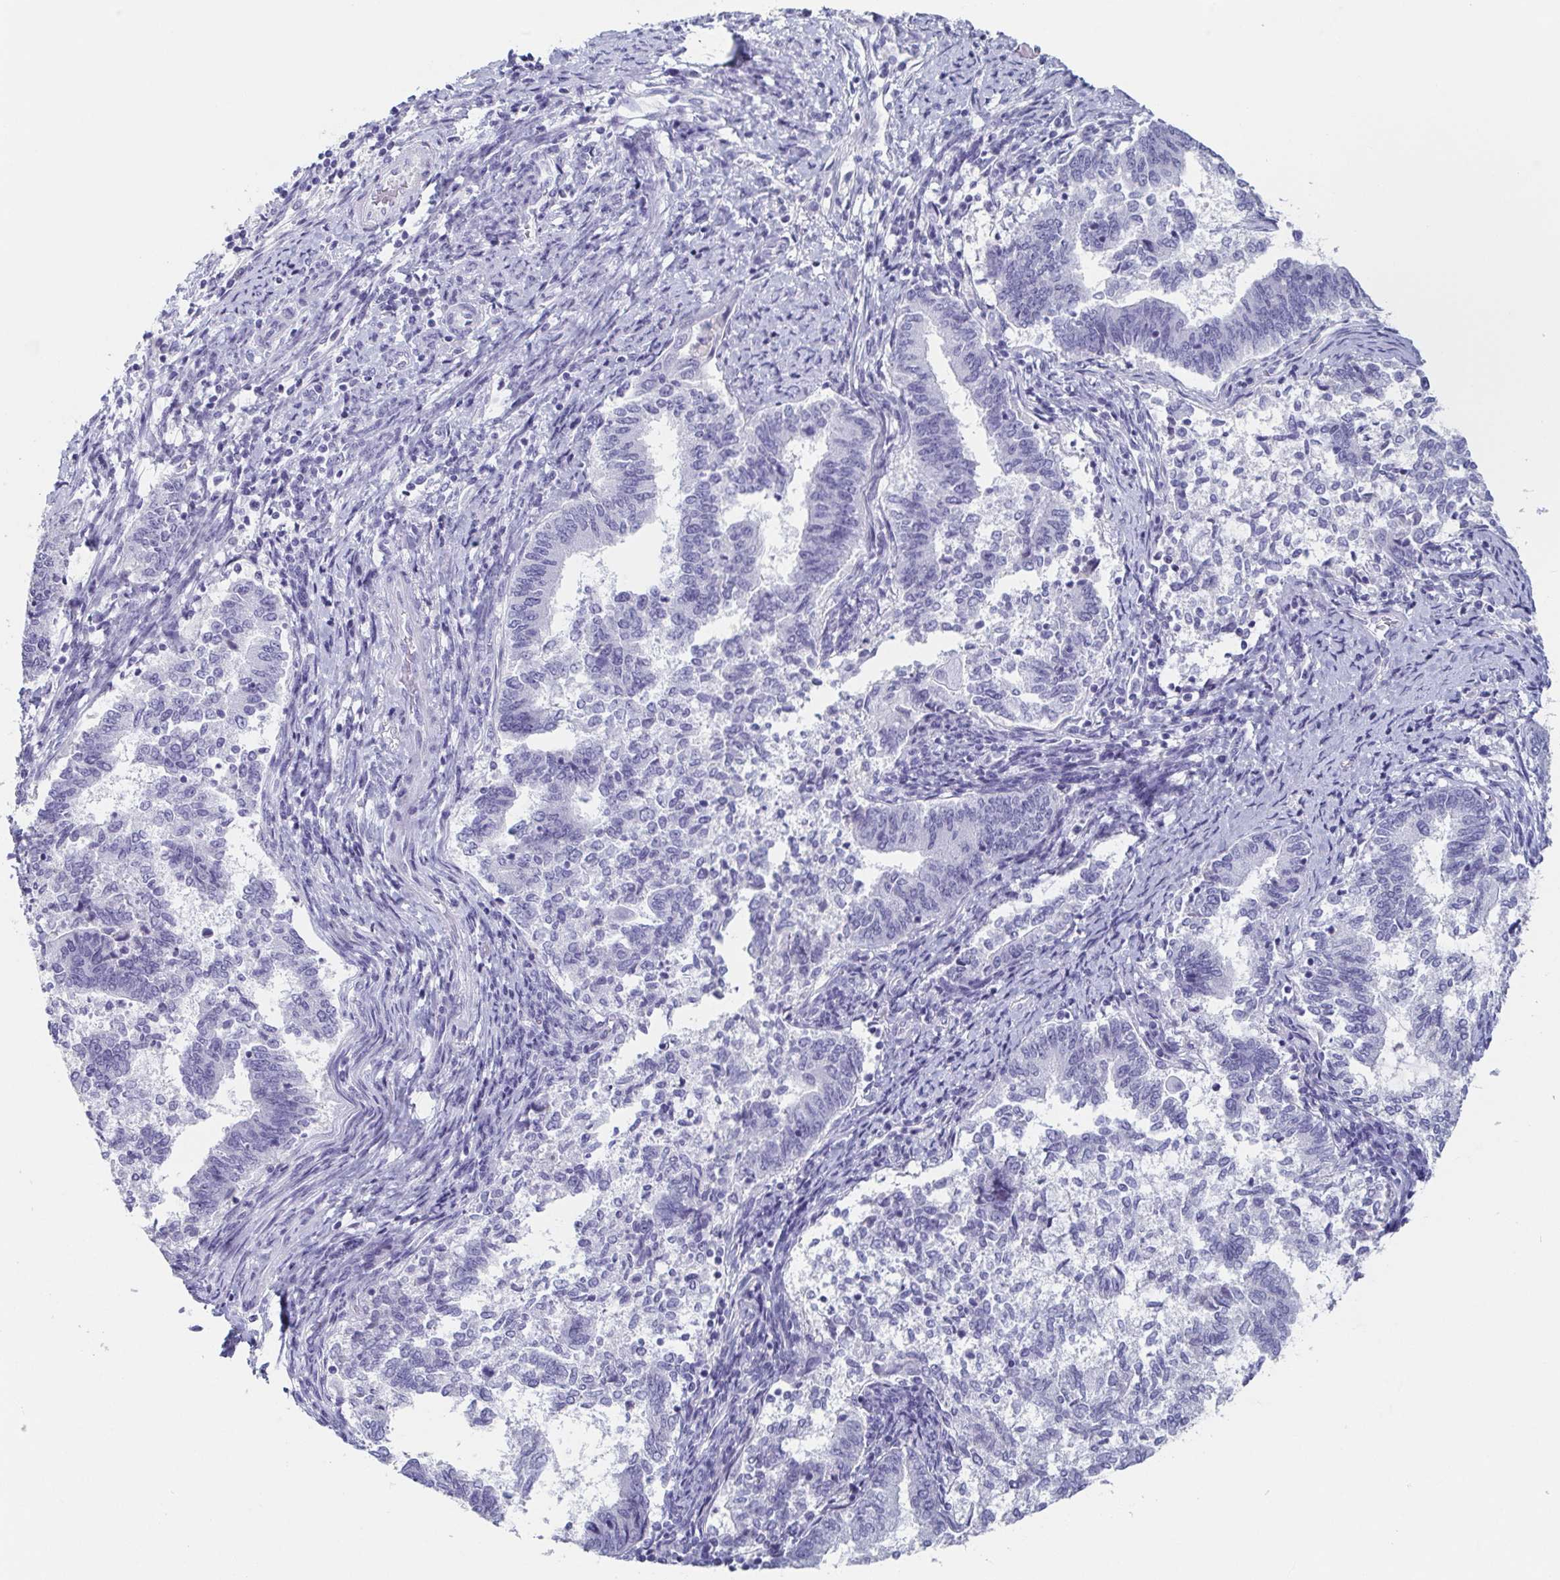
{"staining": {"intensity": "negative", "quantity": "none", "location": "none"}, "tissue": "endometrial cancer", "cell_type": "Tumor cells", "image_type": "cancer", "snomed": [{"axis": "morphology", "description": "Adenocarcinoma, NOS"}, {"axis": "topography", "description": "Endometrium"}], "caption": "There is no significant staining in tumor cells of endometrial cancer.", "gene": "ITLN1", "patient": {"sex": "female", "age": 65}}